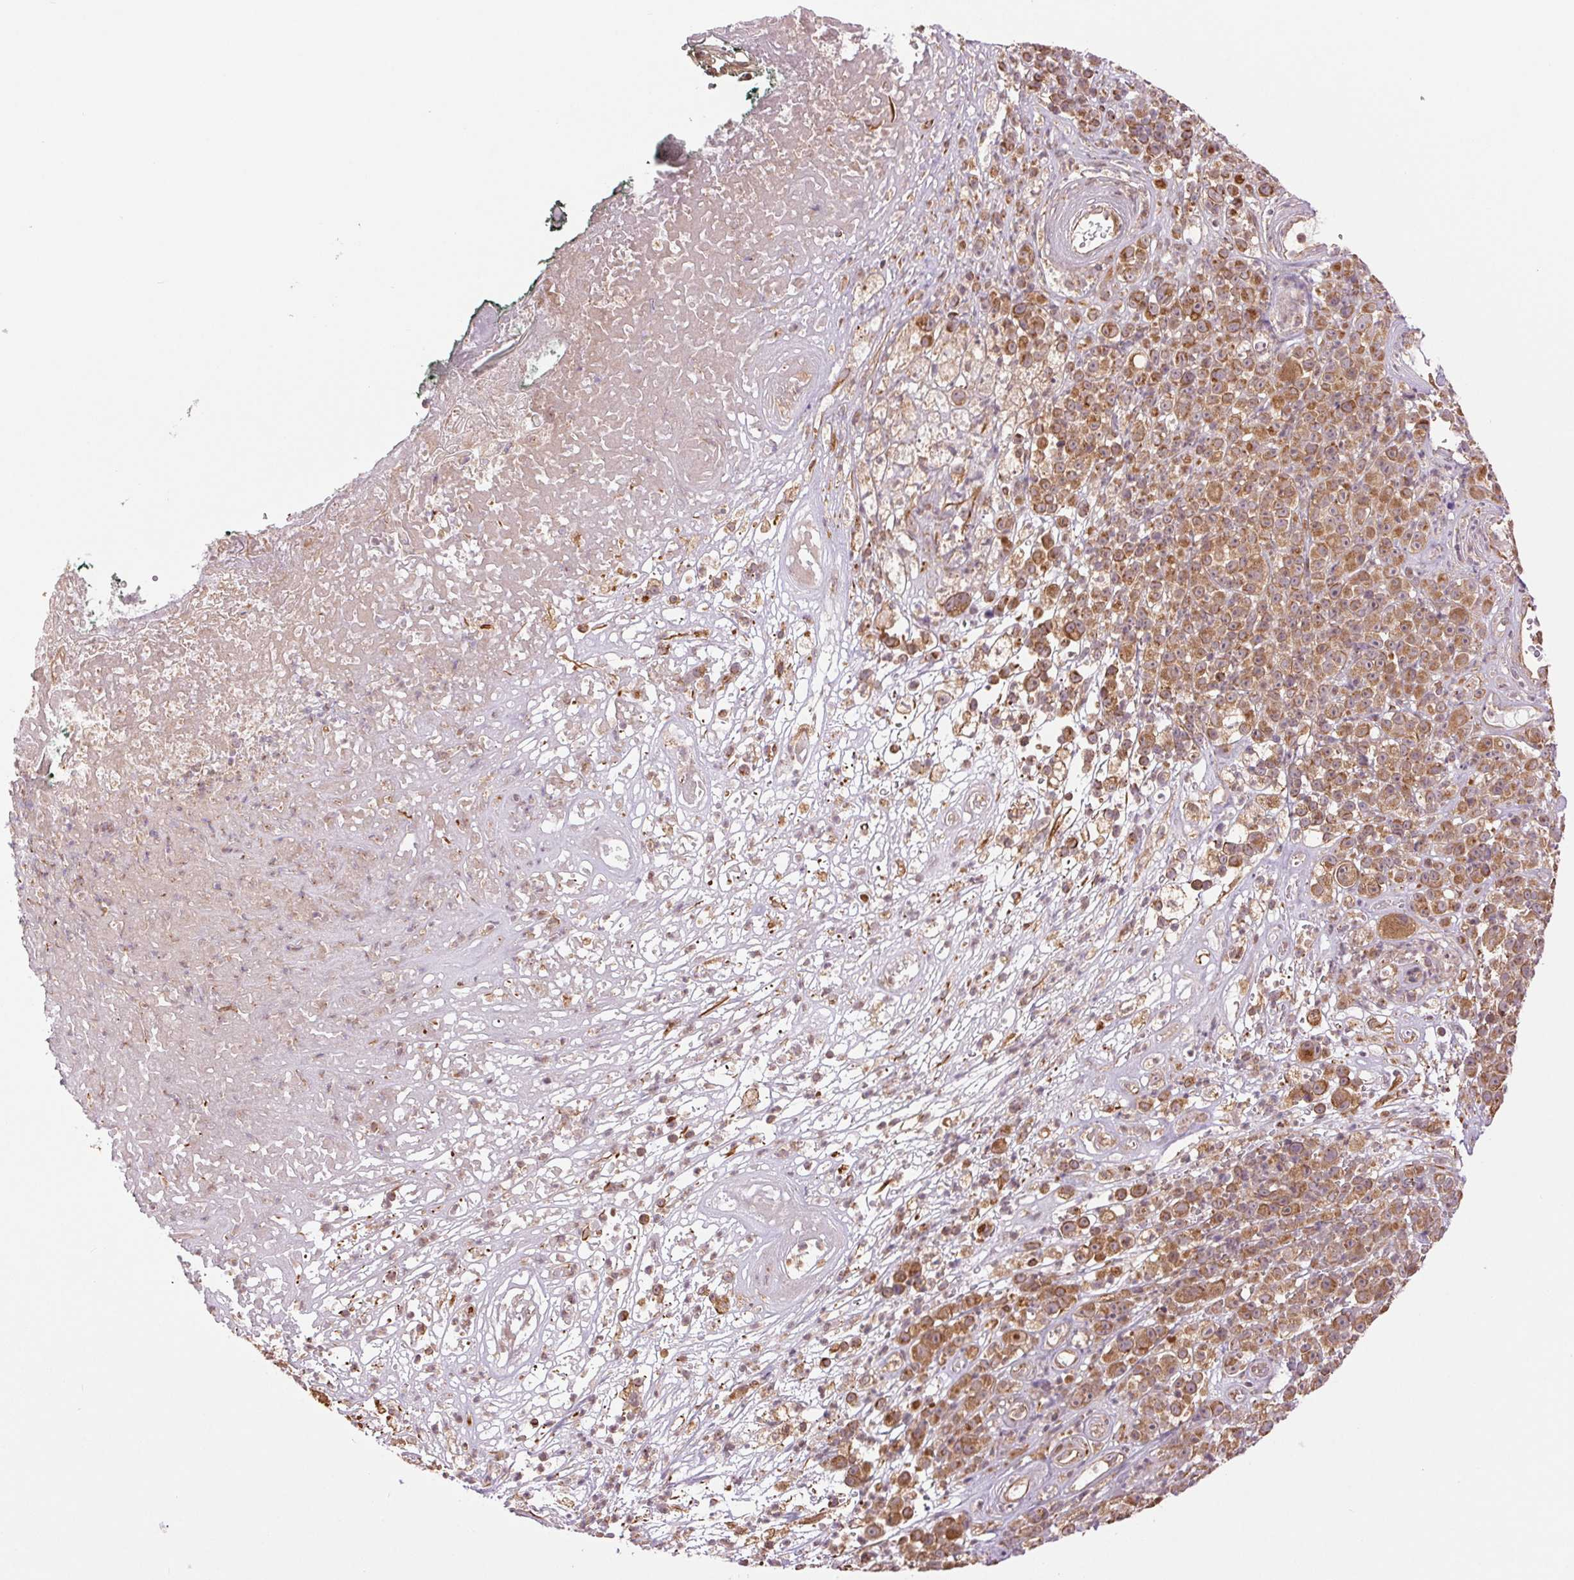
{"staining": {"intensity": "moderate", "quantity": ">75%", "location": "cytoplasmic/membranous"}, "tissue": "melanoma", "cell_type": "Tumor cells", "image_type": "cancer", "snomed": [{"axis": "morphology", "description": "Malignant melanoma, NOS"}, {"axis": "topography", "description": "Skin"}, {"axis": "topography", "description": "Skin of back"}], "caption": "Immunohistochemistry photomicrograph of human malignant melanoma stained for a protein (brown), which displays medium levels of moderate cytoplasmic/membranous staining in about >75% of tumor cells.", "gene": "STARD7", "patient": {"sex": "male", "age": 91}}